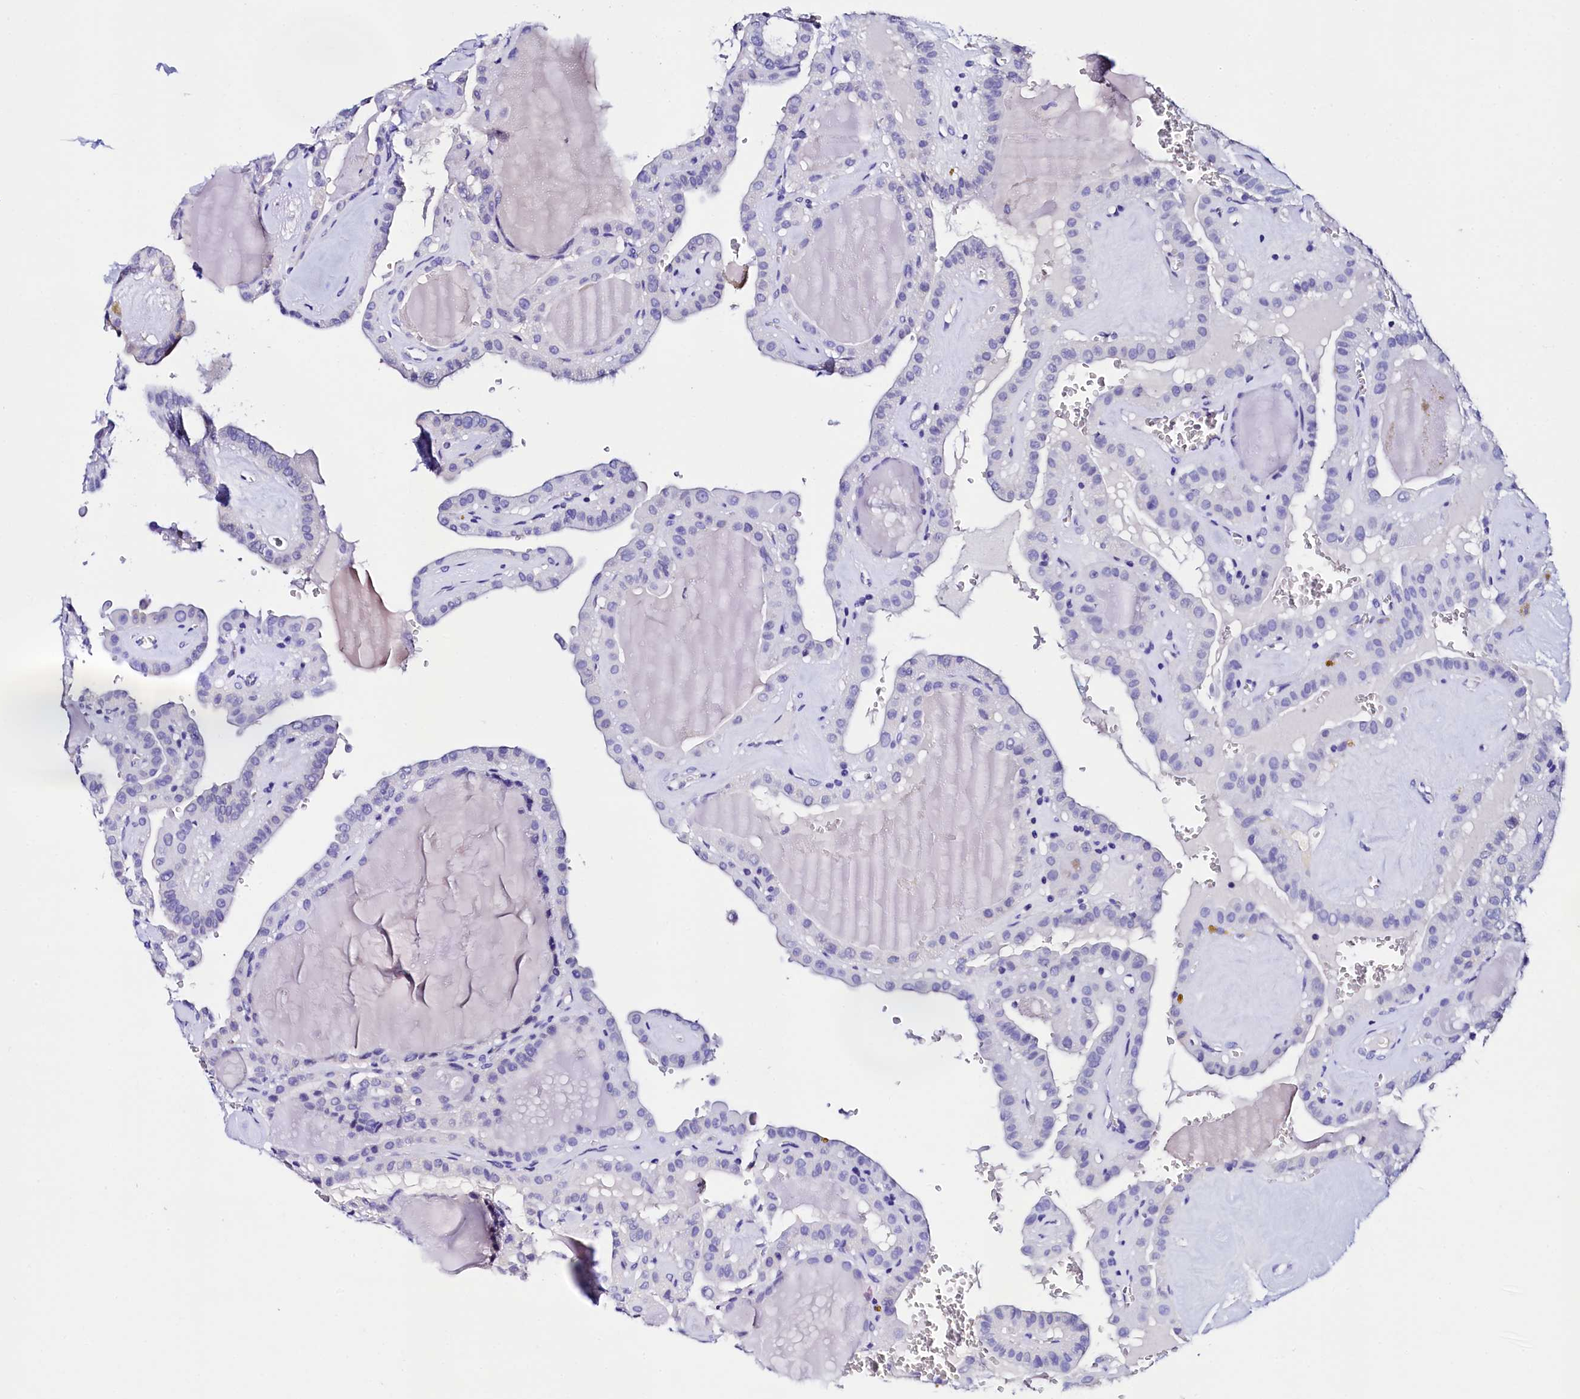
{"staining": {"intensity": "negative", "quantity": "none", "location": "none"}, "tissue": "thyroid cancer", "cell_type": "Tumor cells", "image_type": "cancer", "snomed": [{"axis": "morphology", "description": "Papillary adenocarcinoma, NOS"}, {"axis": "topography", "description": "Thyroid gland"}], "caption": "The IHC image has no significant positivity in tumor cells of thyroid papillary adenocarcinoma tissue.", "gene": "HAND1", "patient": {"sex": "male", "age": 52}}